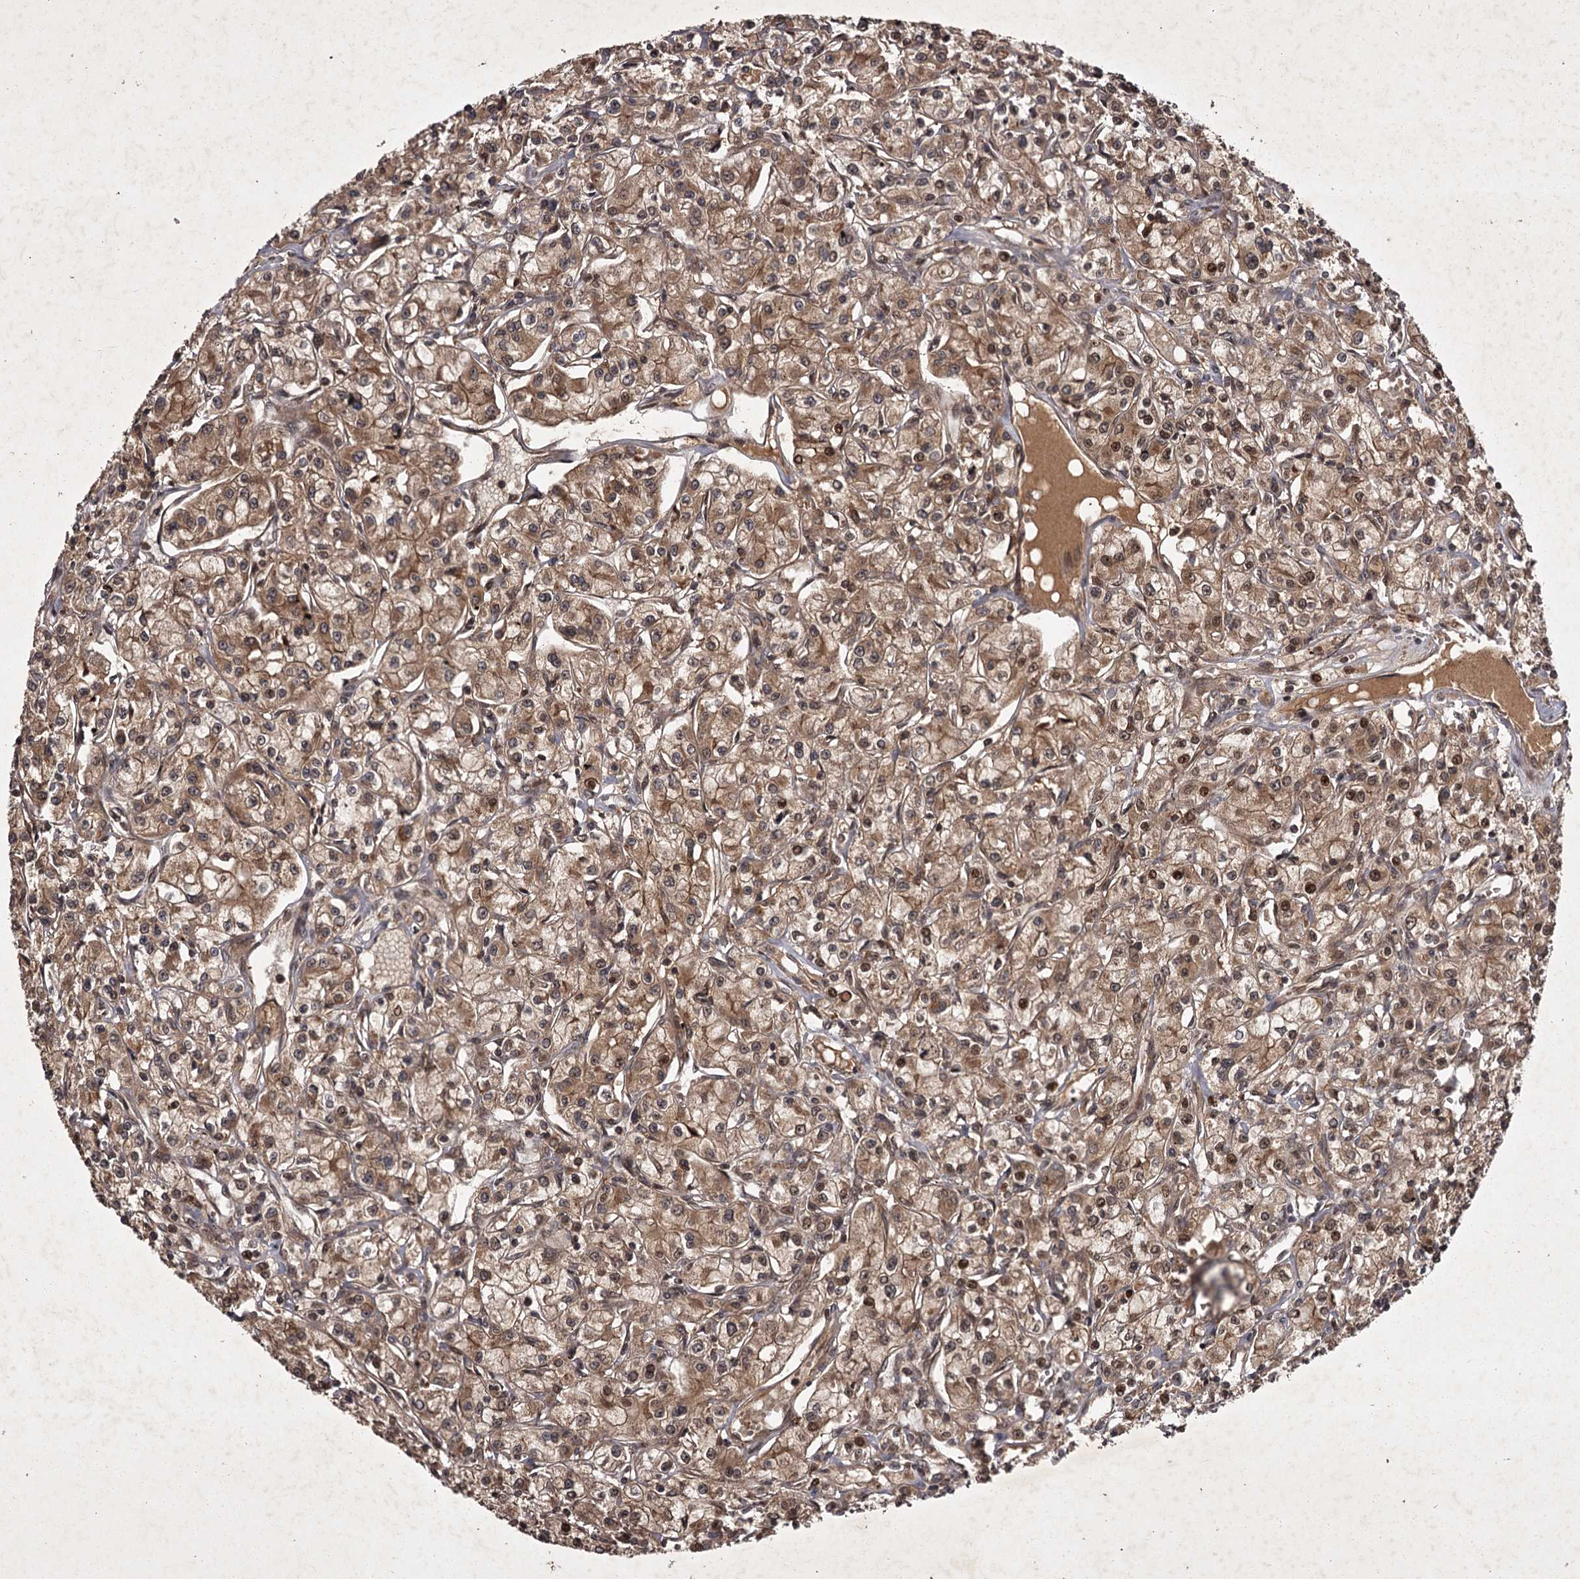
{"staining": {"intensity": "moderate", "quantity": ">75%", "location": "cytoplasmic/membranous"}, "tissue": "renal cancer", "cell_type": "Tumor cells", "image_type": "cancer", "snomed": [{"axis": "morphology", "description": "Adenocarcinoma, NOS"}, {"axis": "topography", "description": "Kidney"}], "caption": "There is medium levels of moderate cytoplasmic/membranous expression in tumor cells of renal cancer (adenocarcinoma), as demonstrated by immunohistochemical staining (brown color).", "gene": "TBC1D23", "patient": {"sex": "female", "age": 59}}